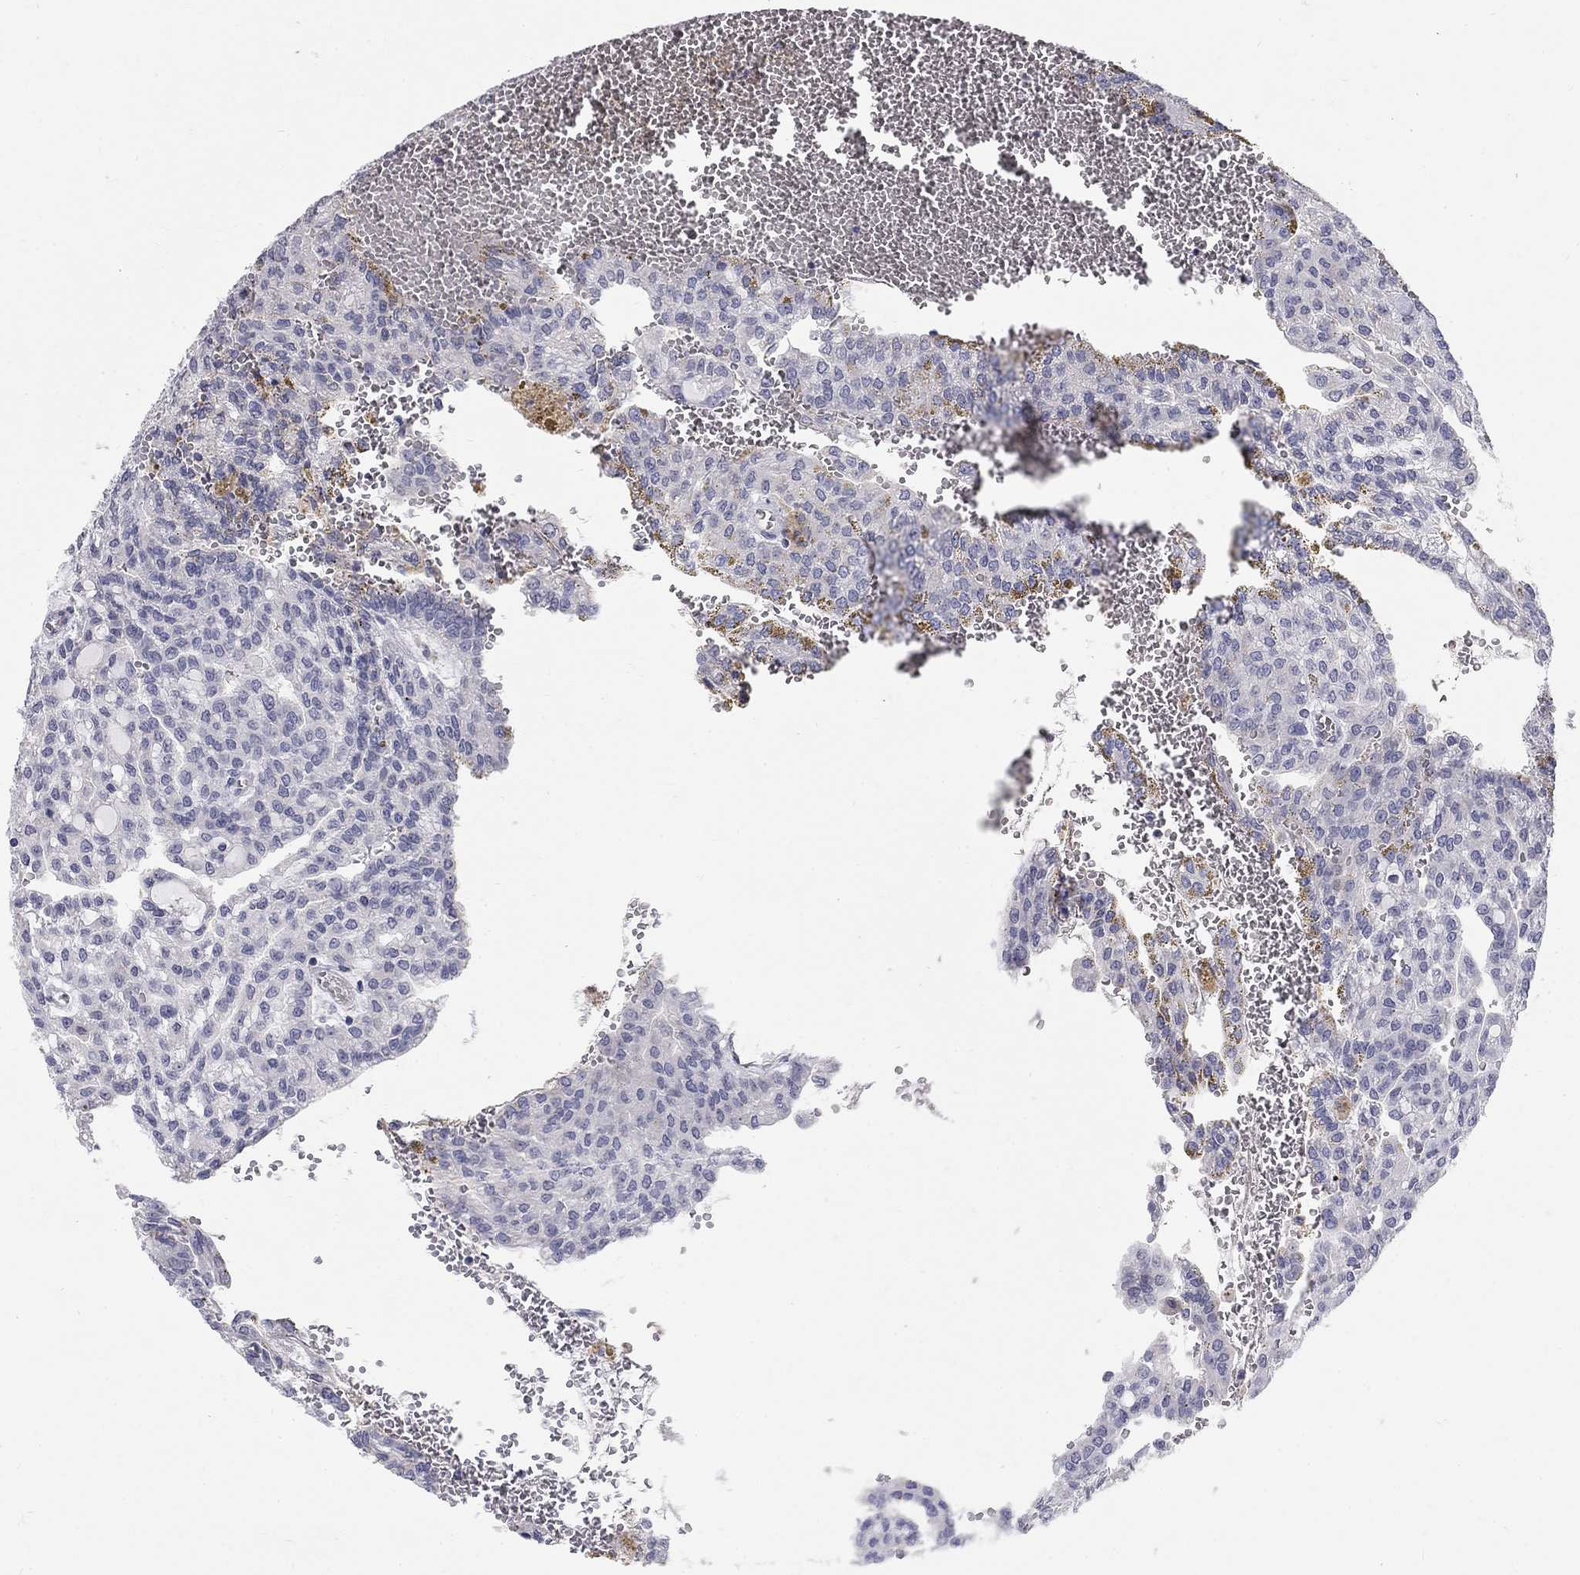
{"staining": {"intensity": "negative", "quantity": "none", "location": "none"}, "tissue": "renal cancer", "cell_type": "Tumor cells", "image_type": "cancer", "snomed": [{"axis": "morphology", "description": "Adenocarcinoma, NOS"}, {"axis": "topography", "description": "Kidney"}], "caption": "This histopathology image is of adenocarcinoma (renal) stained with IHC to label a protein in brown with the nuclei are counter-stained blue. There is no positivity in tumor cells. (DAB (3,3'-diaminobenzidine) IHC with hematoxylin counter stain).", "gene": "PTH1R", "patient": {"sex": "male", "age": 63}}